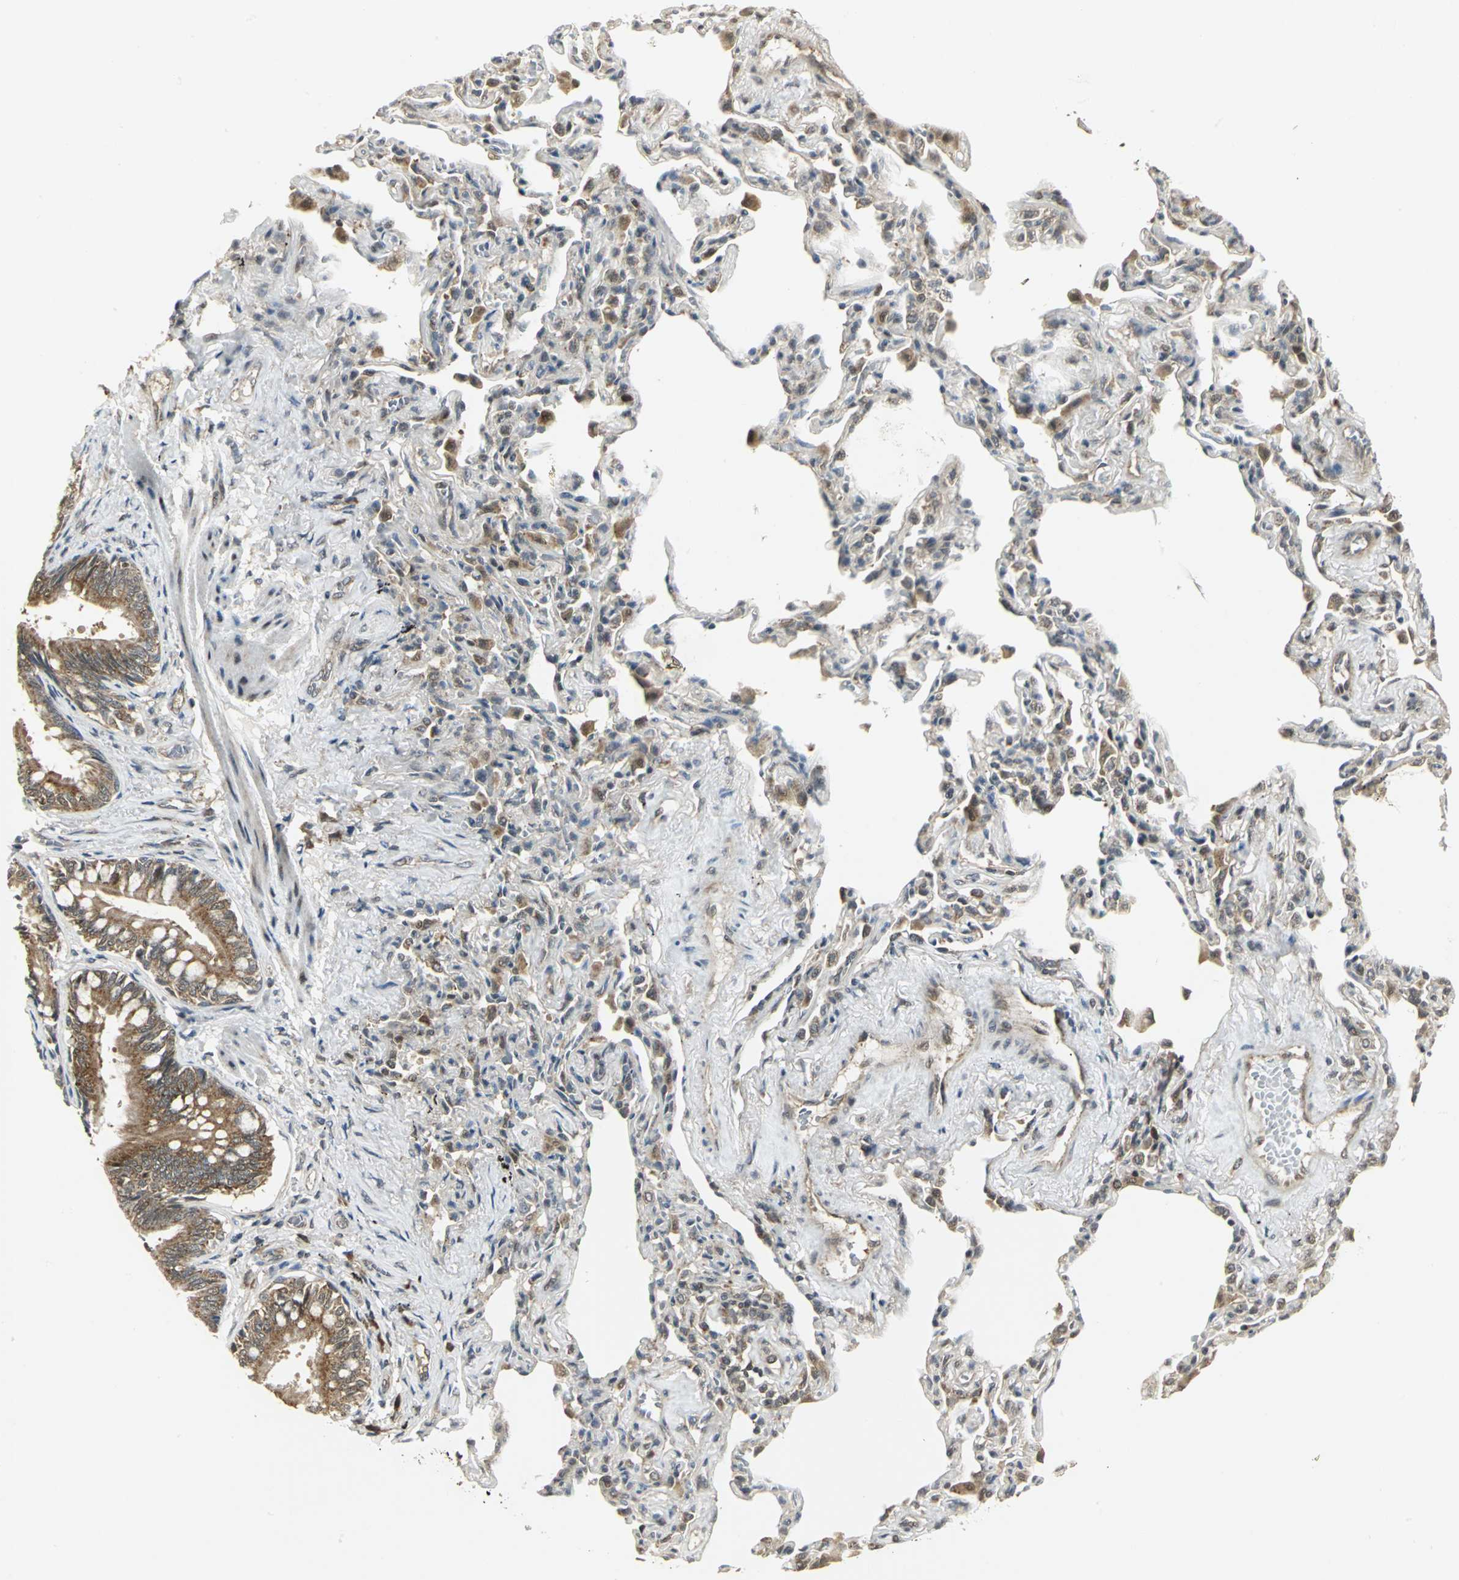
{"staining": {"intensity": "moderate", "quantity": ">75%", "location": "cytoplasmic/membranous"}, "tissue": "bronchus", "cell_type": "Respiratory epithelial cells", "image_type": "normal", "snomed": [{"axis": "morphology", "description": "Normal tissue, NOS"}, {"axis": "topography", "description": "Lung"}], "caption": "IHC image of benign human bronchus stained for a protein (brown), which shows medium levels of moderate cytoplasmic/membranous staining in about >75% of respiratory epithelial cells.", "gene": "PSMC4", "patient": {"sex": "male", "age": 64}}